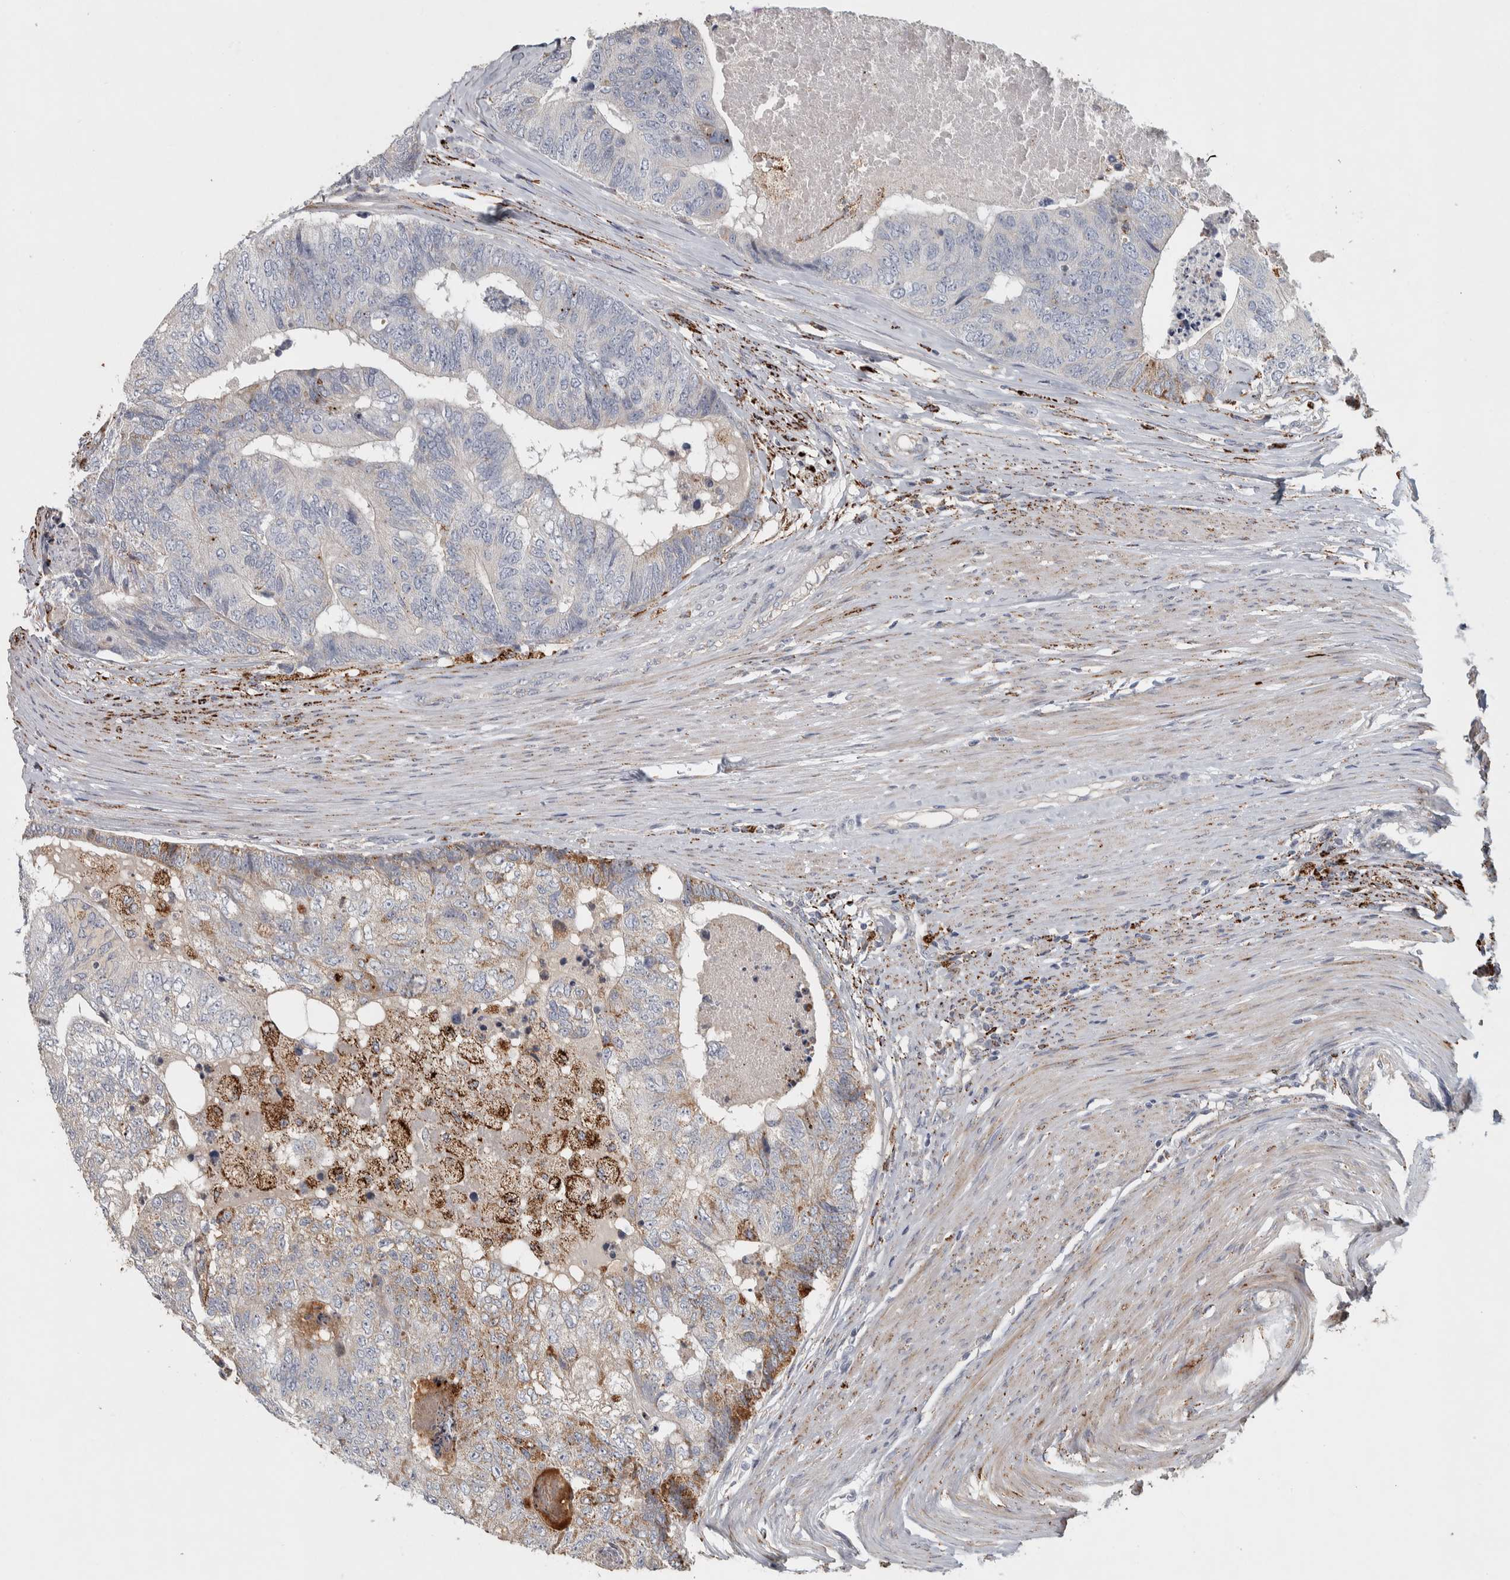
{"staining": {"intensity": "strong", "quantity": "<25%", "location": "cytoplasmic/membranous"}, "tissue": "colorectal cancer", "cell_type": "Tumor cells", "image_type": "cancer", "snomed": [{"axis": "morphology", "description": "Adenocarcinoma, NOS"}, {"axis": "topography", "description": "Colon"}], "caption": "The histopathology image displays staining of colorectal cancer, revealing strong cytoplasmic/membranous protein positivity (brown color) within tumor cells. The protein is stained brown, and the nuclei are stained in blue (DAB IHC with brightfield microscopy, high magnification).", "gene": "FAM78A", "patient": {"sex": "female", "age": 67}}